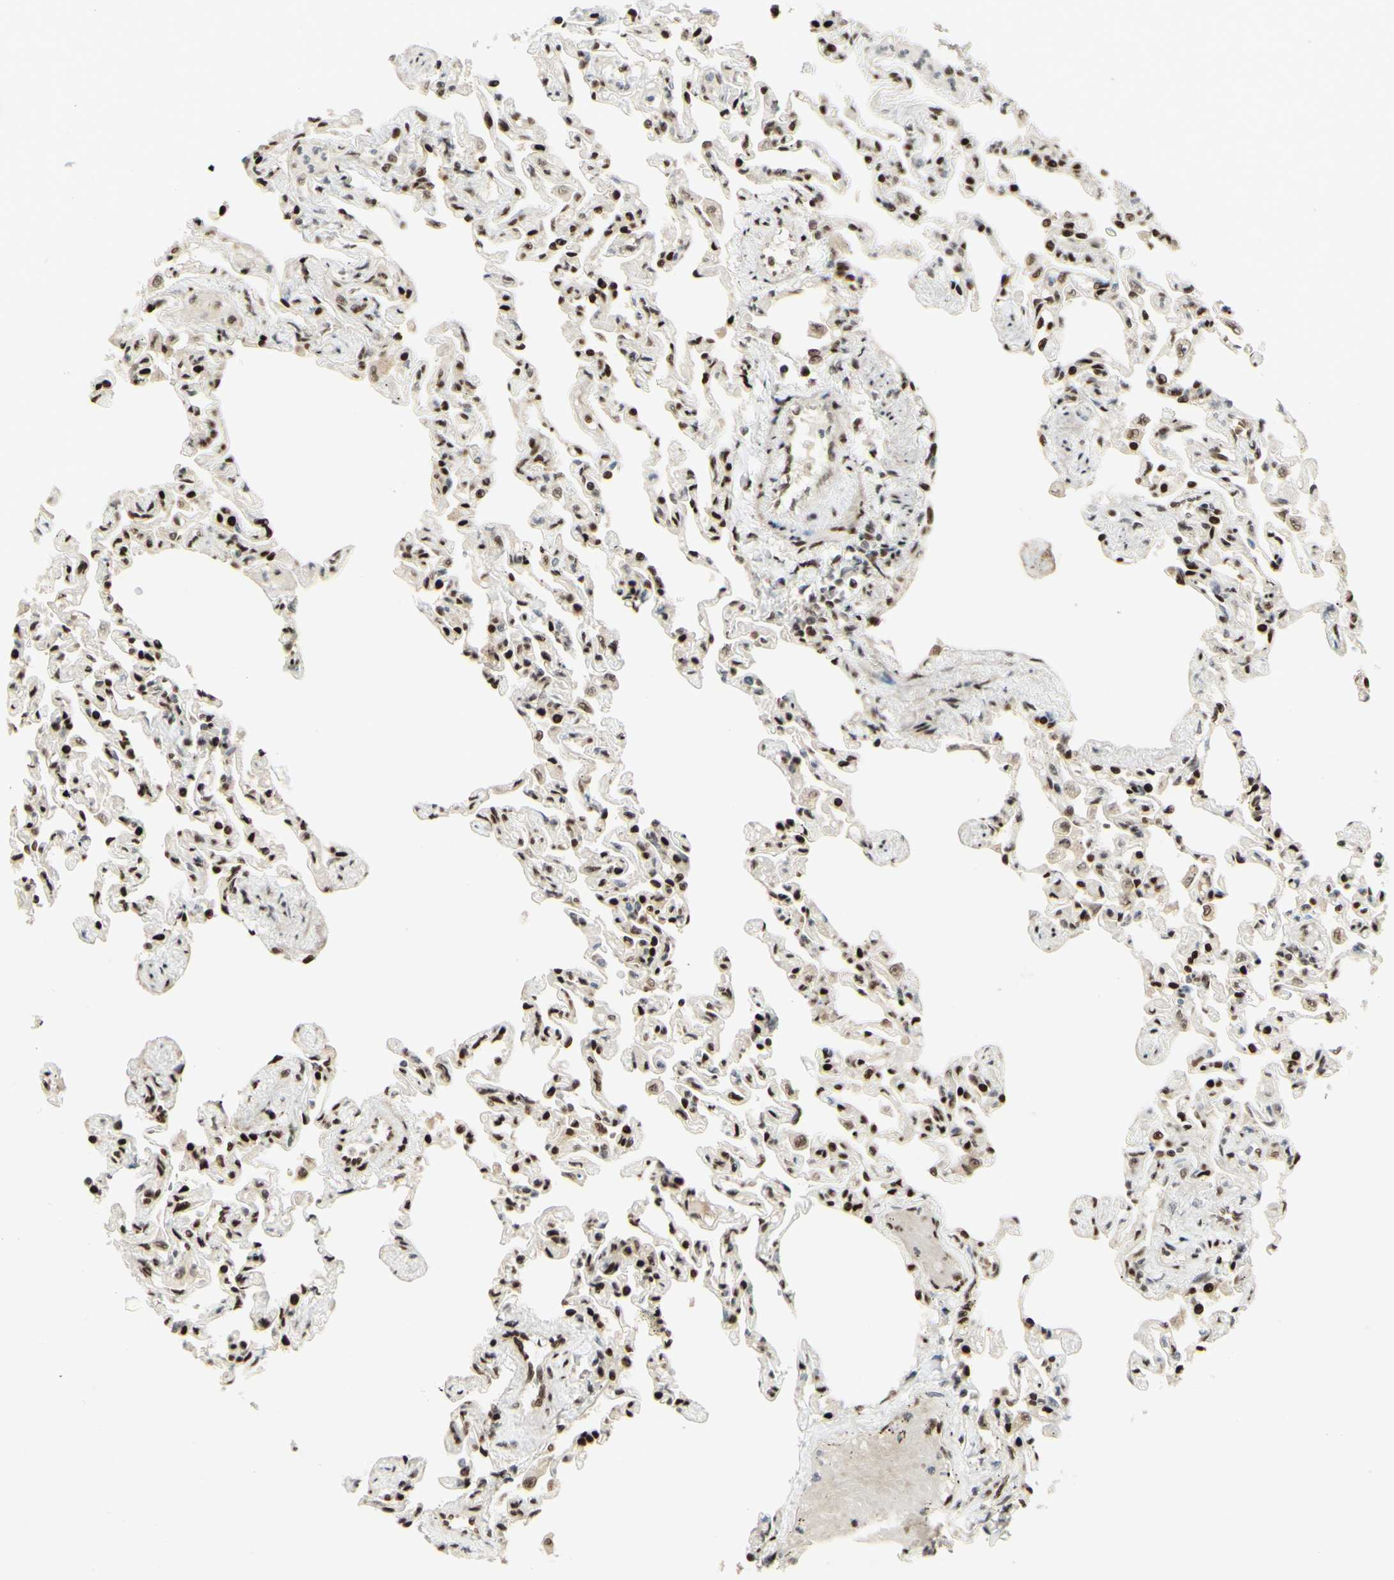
{"staining": {"intensity": "strong", "quantity": ">75%", "location": "nuclear"}, "tissue": "lung", "cell_type": "Alveolar cells", "image_type": "normal", "snomed": [{"axis": "morphology", "description": "Normal tissue, NOS"}, {"axis": "topography", "description": "Lung"}], "caption": "IHC (DAB) staining of benign lung exhibits strong nuclear protein staining in approximately >75% of alveolar cells.", "gene": "DHX9", "patient": {"sex": "male", "age": 21}}